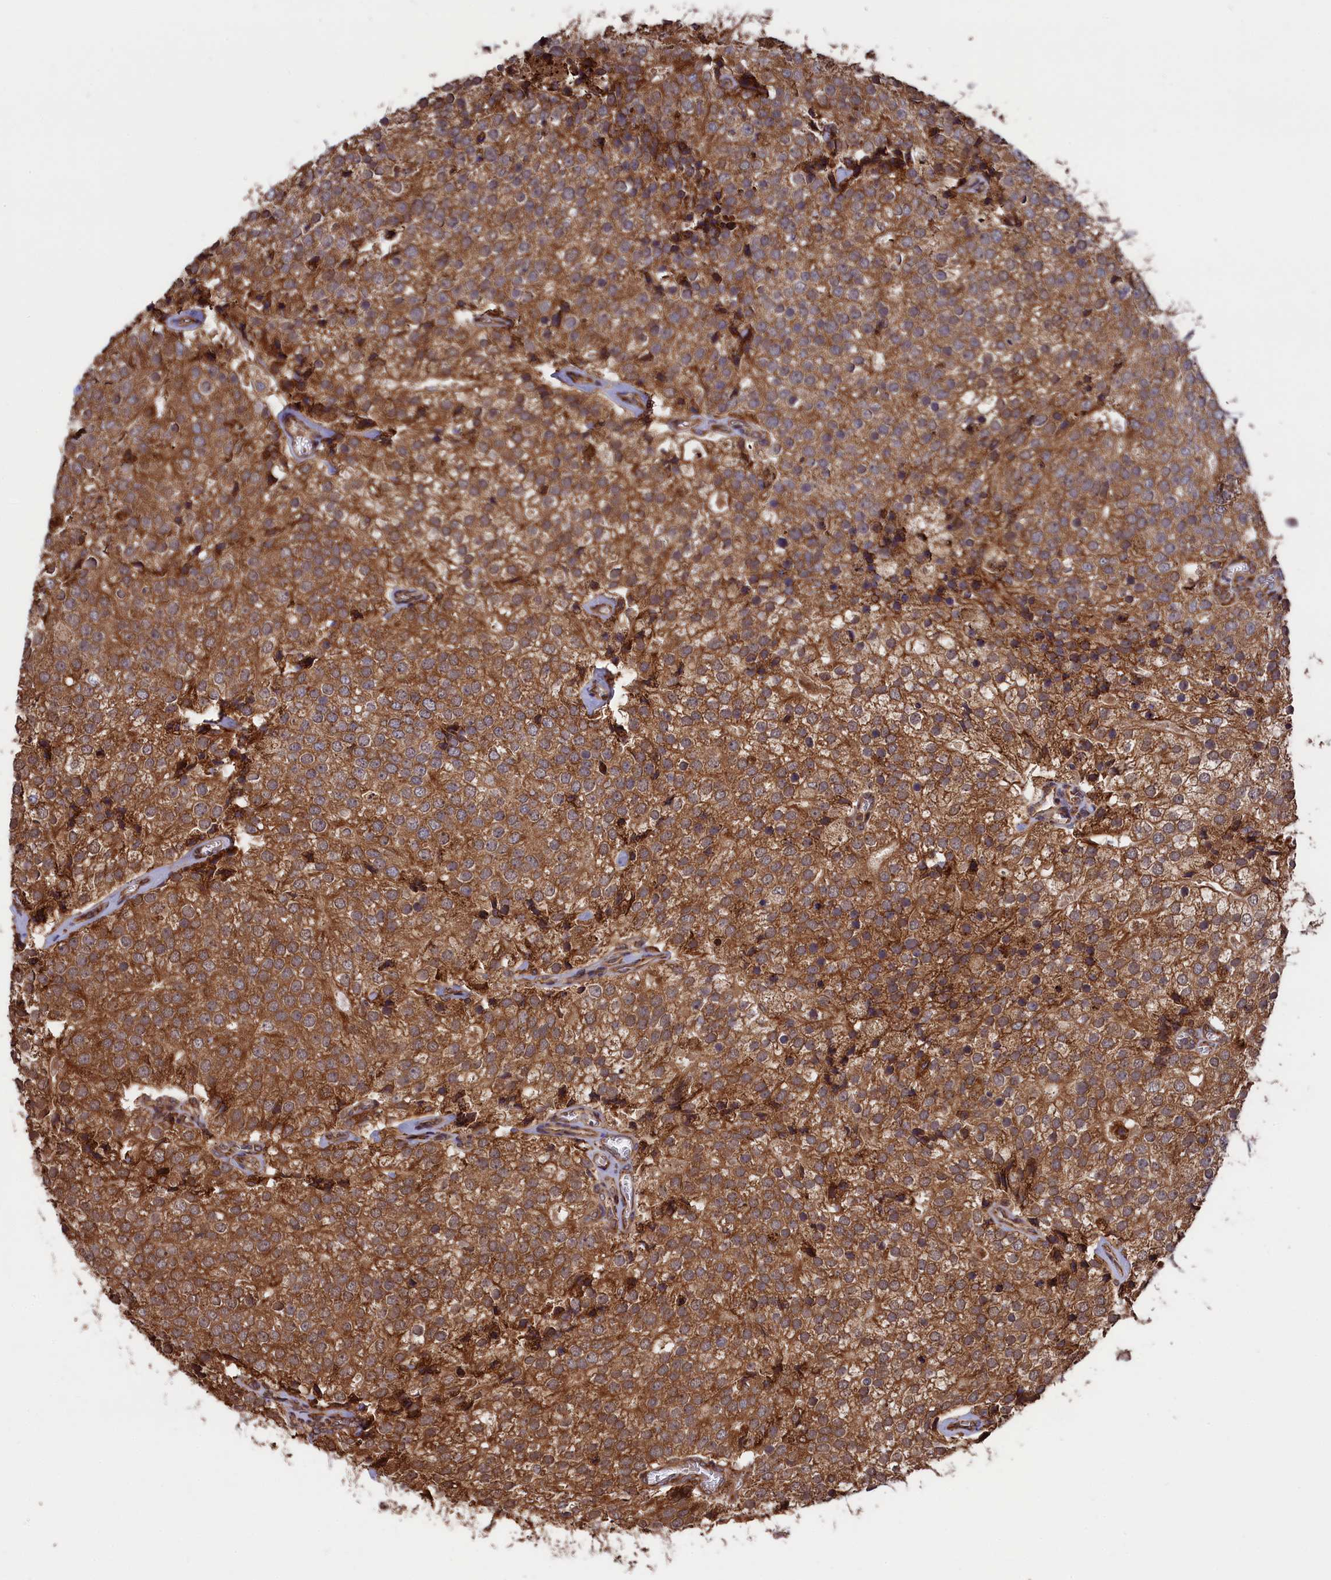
{"staining": {"intensity": "moderate", "quantity": ">75%", "location": "cytoplasmic/membranous"}, "tissue": "prostate cancer", "cell_type": "Tumor cells", "image_type": "cancer", "snomed": [{"axis": "morphology", "description": "Adenocarcinoma, High grade"}, {"axis": "topography", "description": "Prostate"}], "caption": "Immunohistochemical staining of human adenocarcinoma (high-grade) (prostate) displays medium levels of moderate cytoplasmic/membranous positivity in about >75% of tumor cells.", "gene": "PLA2G4C", "patient": {"sex": "male", "age": 49}}